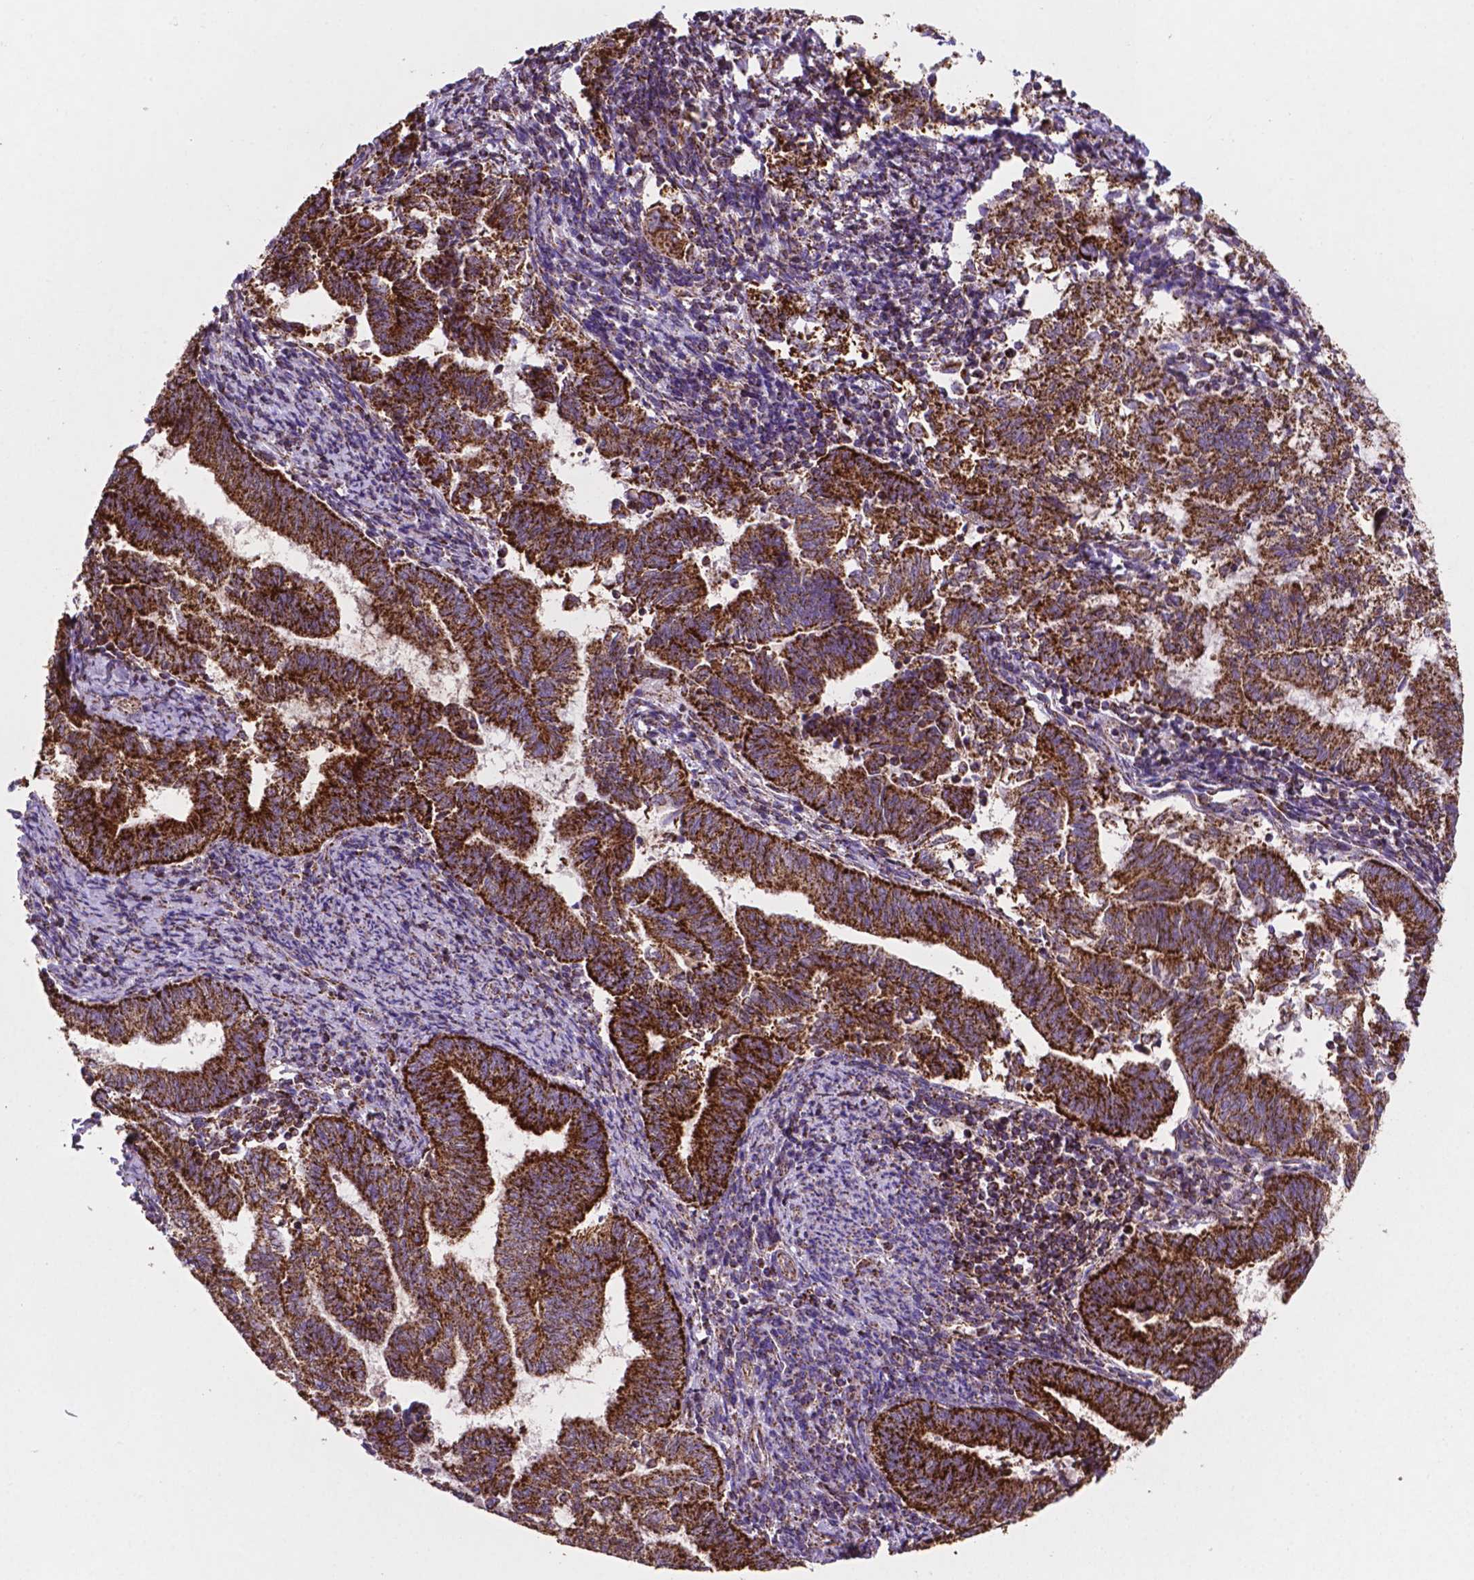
{"staining": {"intensity": "strong", "quantity": ">75%", "location": "cytoplasmic/membranous"}, "tissue": "endometrial cancer", "cell_type": "Tumor cells", "image_type": "cancer", "snomed": [{"axis": "morphology", "description": "Adenocarcinoma, NOS"}, {"axis": "topography", "description": "Endometrium"}], "caption": "Endometrial adenocarcinoma stained for a protein demonstrates strong cytoplasmic/membranous positivity in tumor cells.", "gene": "HSPD1", "patient": {"sex": "female", "age": 65}}